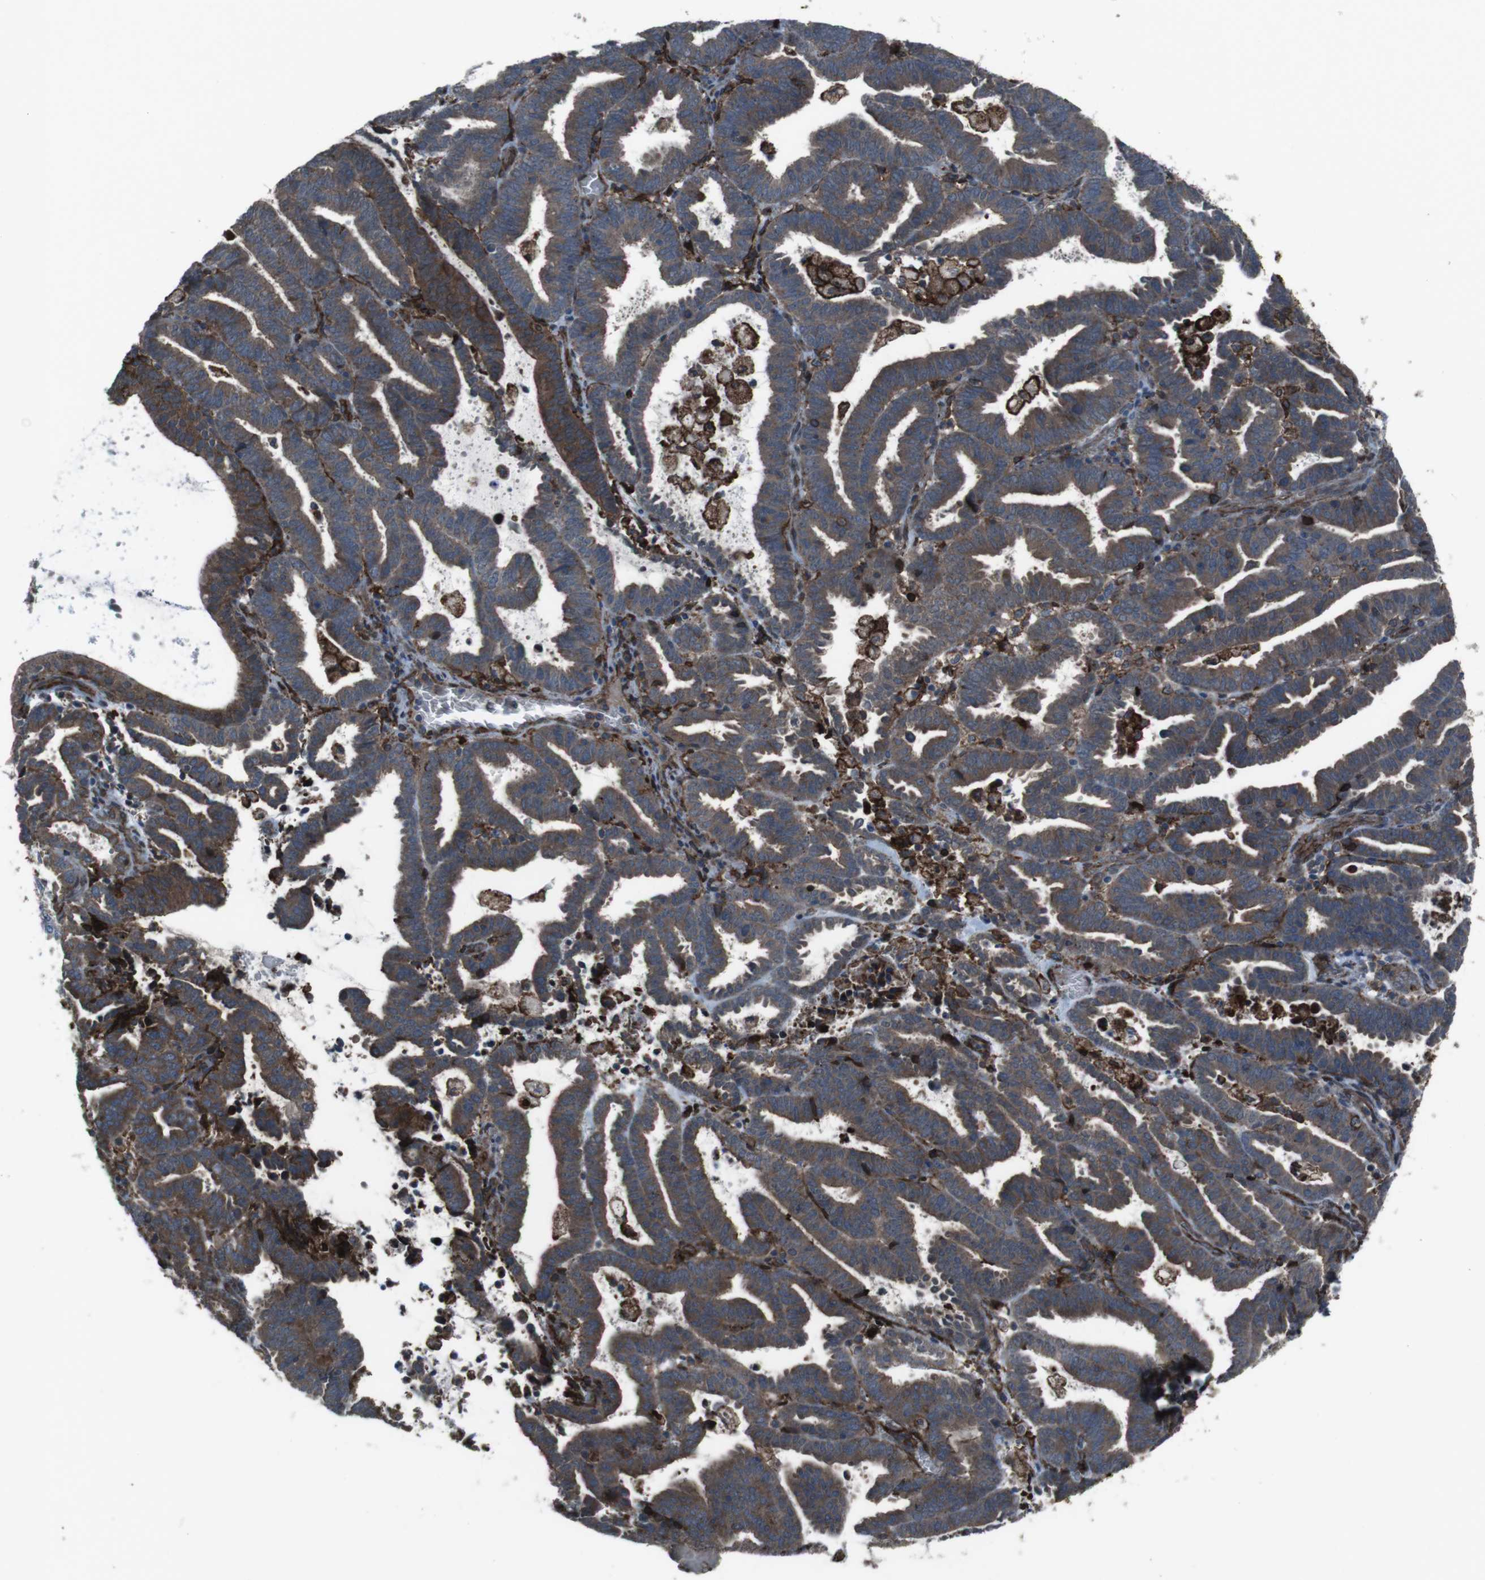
{"staining": {"intensity": "moderate", "quantity": ">75%", "location": "cytoplasmic/membranous"}, "tissue": "endometrial cancer", "cell_type": "Tumor cells", "image_type": "cancer", "snomed": [{"axis": "morphology", "description": "Adenocarcinoma, NOS"}, {"axis": "topography", "description": "Uterus"}], "caption": "Tumor cells exhibit medium levels of moderate cytoplasmic/membranous staining in about >75% of cells in endometrial cancer (adenocarcinoma). The staining is performed using DAB brown chromogen to label protein expression. The nuclei are counter-stained blue using hematoxylin.", "gene": "GDF10", "patient": {"sex": "female", "age": 83}}